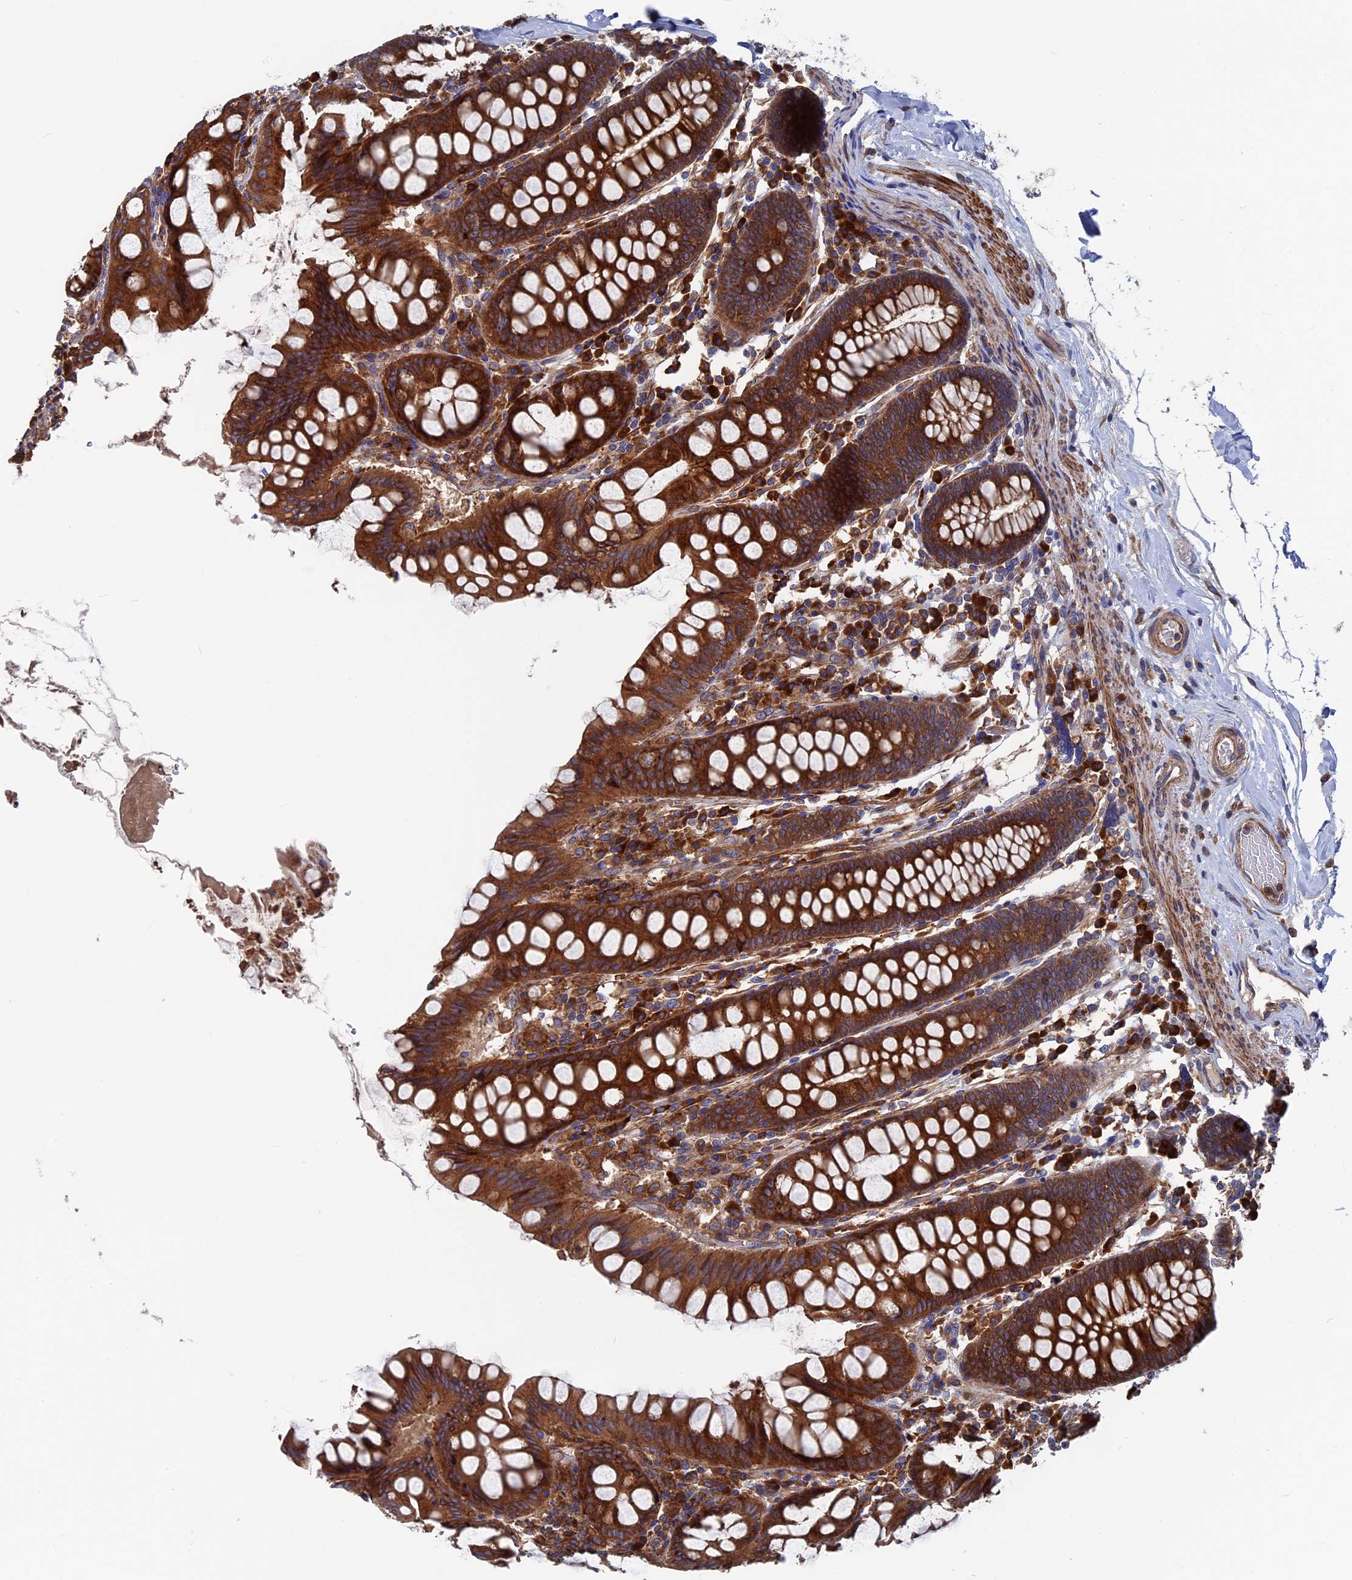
{"staining": {"intensity": "moderate", "quantity": ">75%", "location": "cytoplasmic/membranous"}, "tissue": "colon", "cell_type": "Endothelial cells", "image_type": "normal", "snomed": [{"axis": "morphology", "description": "Normal tissue, NOS"}, {"axis": "topography", "description": "Colon"}], "caption": "Colon stained with DAB (3,3'-diaminobenzidine) IHC exhibits medium levels of moderate cytoplasmic/membranous positivity in approximately >75% of endothelial cells.", "gene": "DNAJC3", "patient": {"sex": "female", "age": 79}}